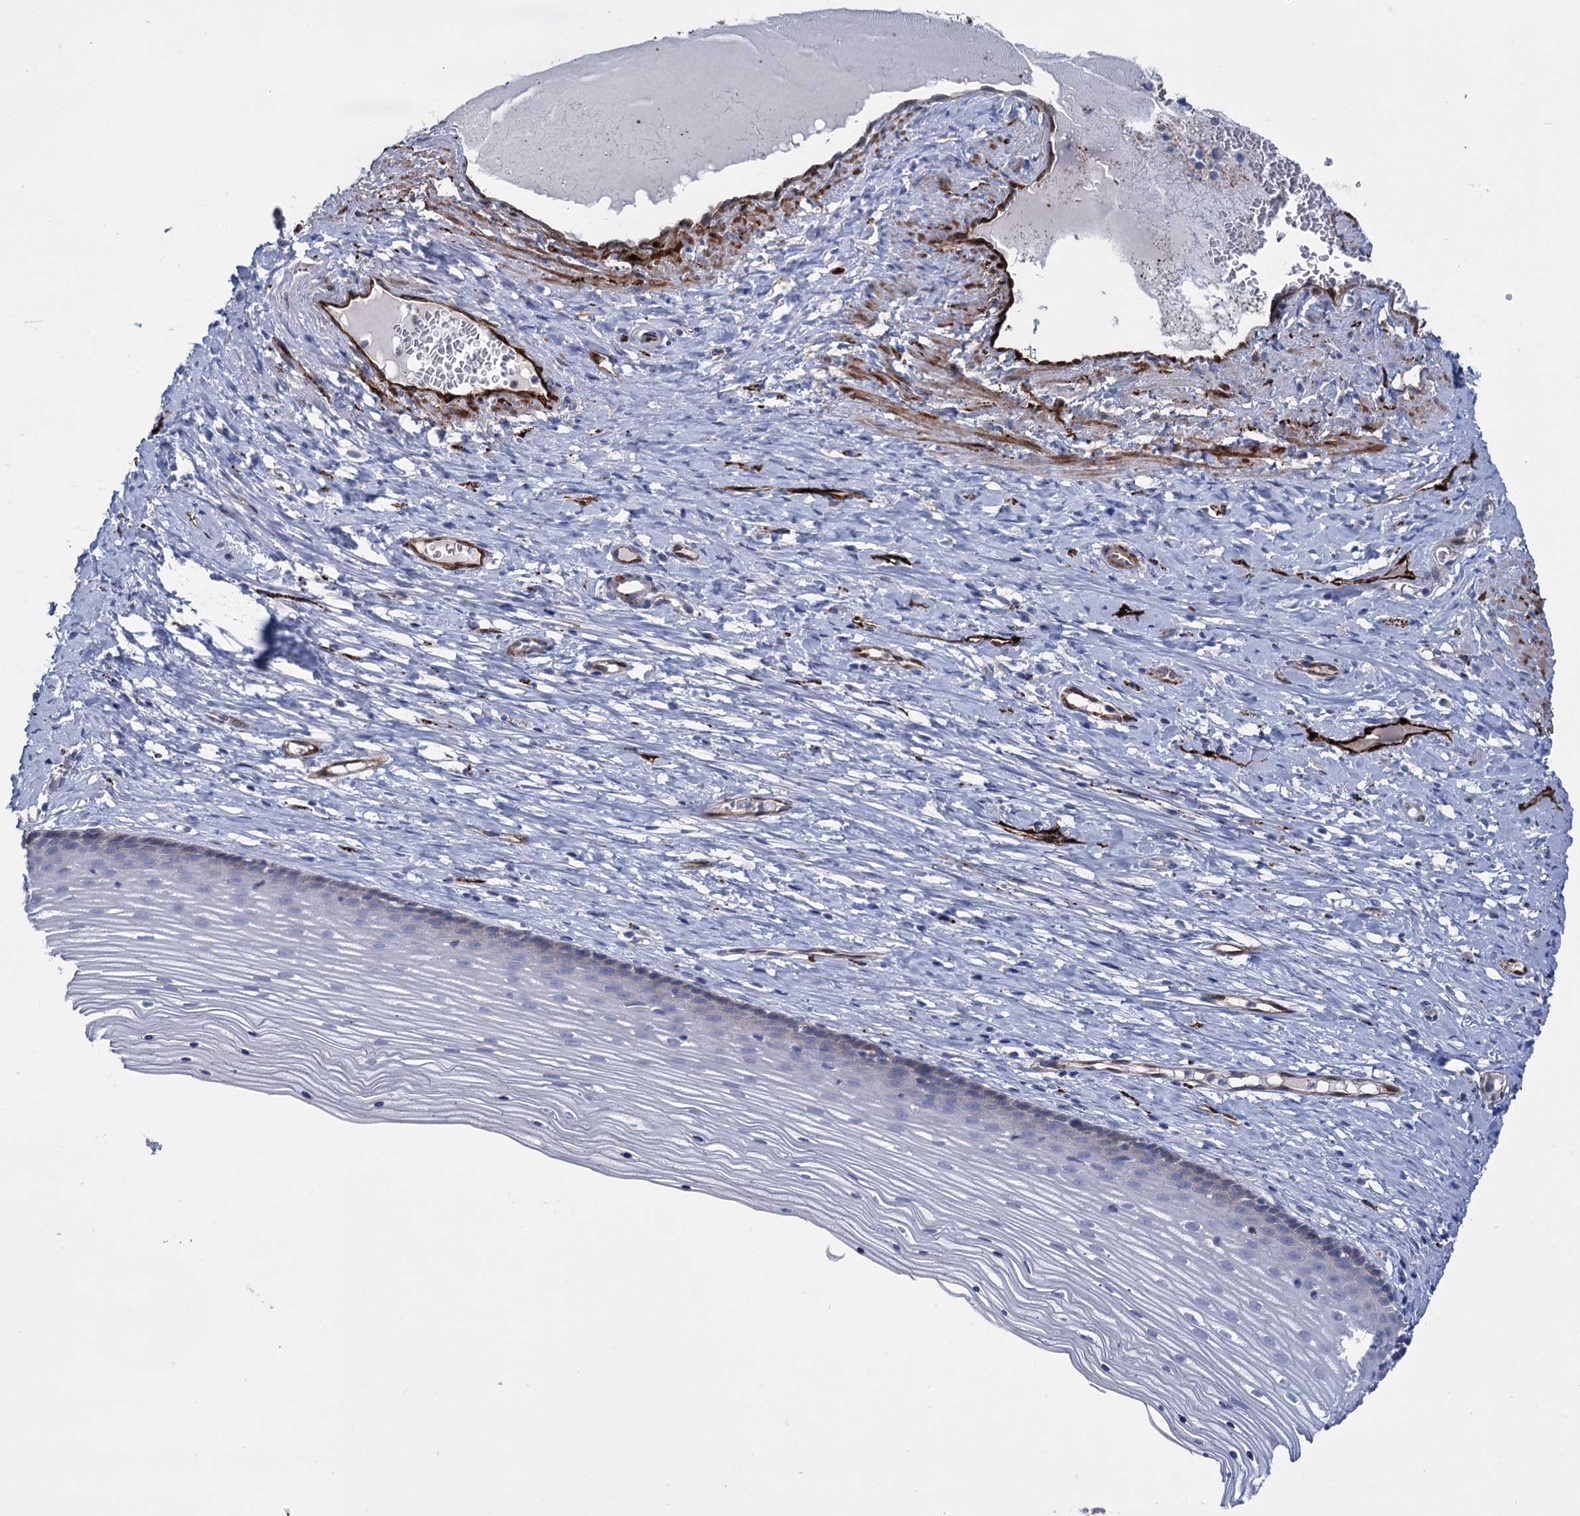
{"staining": {"intensity": "negative", "quantity": "none", "location": "none"}, "tissue": "cervix", "cell_type": "Glandular cells", "image_type": "normal", "snomed": [{"axis": "morphology", "description": "Normal tissue, NOS"}, {"axis": "topography", "description": "Cervix"}], "caption": "Histopathology image shows no significant protein positivity in glandular cells of unremarkable cervix.", "gene": "SNCG", "patient": {"sex": "female", "age": 42}}